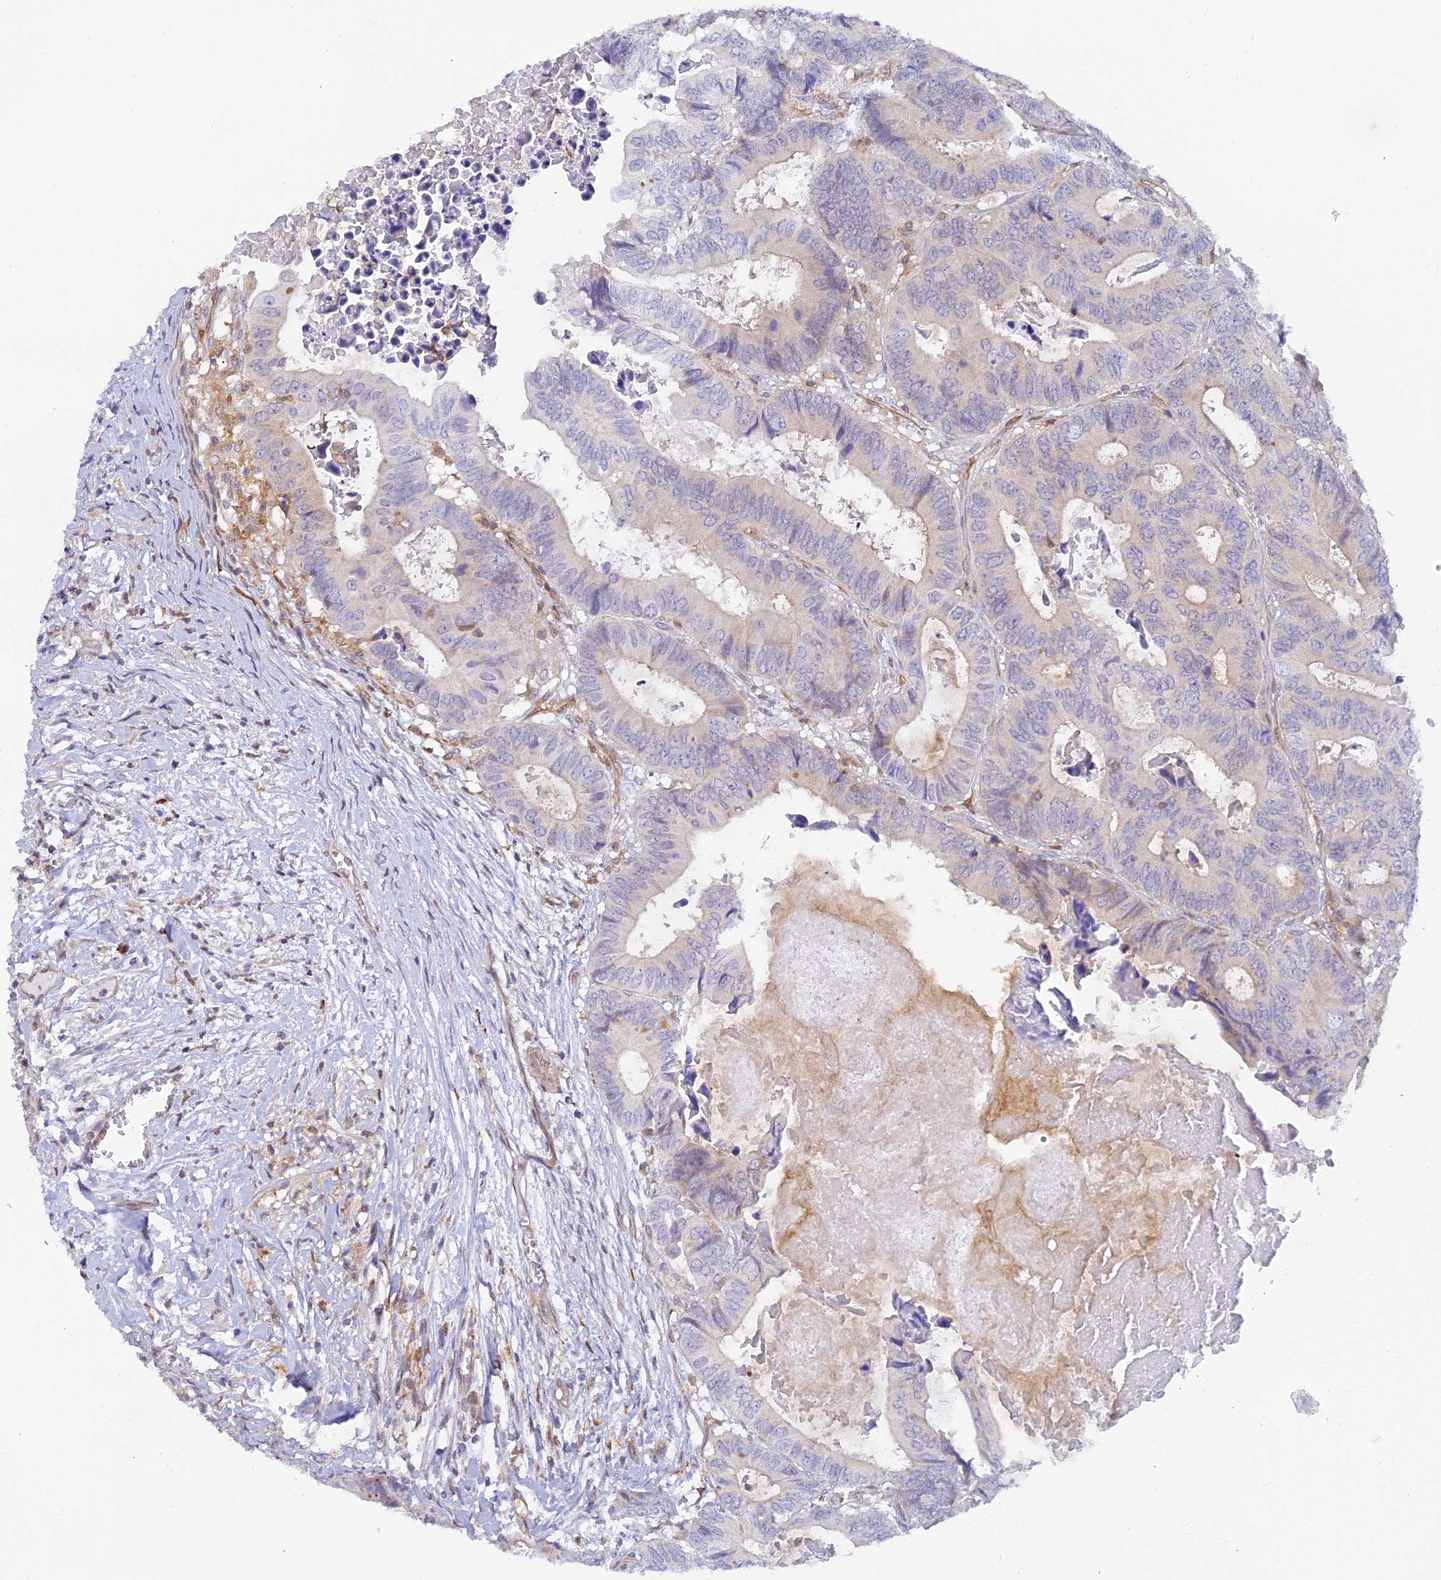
{"staining": {"intensity": "negative", "quantity": "none", "location": "none"}, "tissue": "colorectal cancer", "cell_type": "Tumor cells", "image_type": "cancer", "snomed": [{"axis": "morphology", "description": "Adenocarcinoma, NOS"}, {"axis": "topography", "description": "Colon"}], "caption": "Tumor cells show no significant positivity in colorectal cancer (adenocarcinoma). (DAB IHC visualized using brightfield microscopy, high magnification).", "gene": "LYSMD2", "patient": {"sex": "male", "age": 85}}